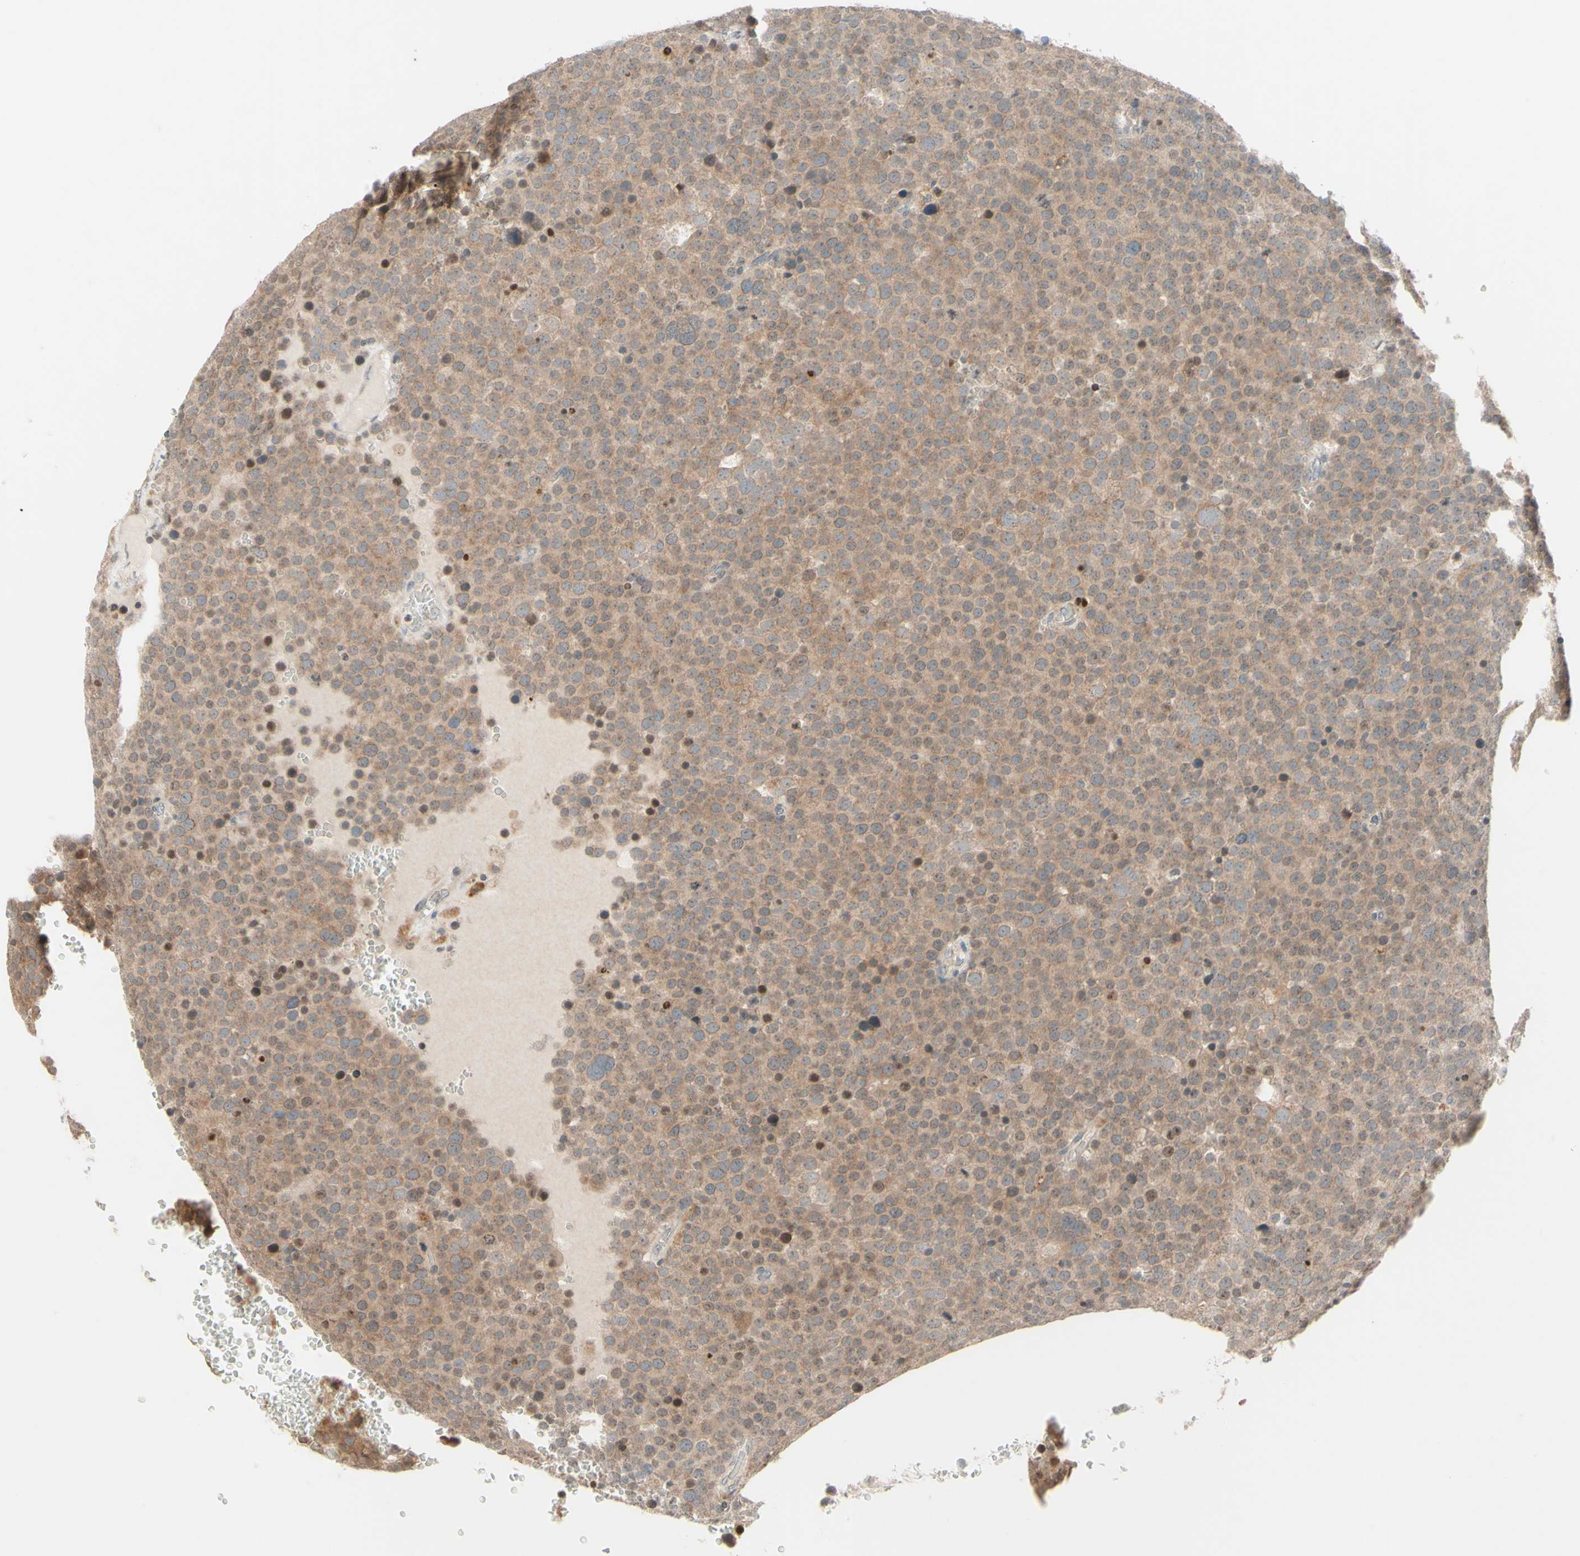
{"staining": {"intensity": "moderate", "quantity": ">75%", "location": "cytoplasmic/membranous"}, "tissue": "testis cancer", "cell_type": "Tumor cells", "image_type": "cancer", "snomed": [{"axis": "morphology", "description": "Seminoma, NOS"}, {"axis": "topography", "description": "Testis"}], "caption": "Immunohistochemical staining of testis cancer (seminoma) displays moderate cytoplasmic/membranous protein positivity in approximately >75% of tumor cells. The protein is shown in brown color, while the nuclei are stained blue.", "gene": "ZW10", "patient": {"sex": "male", "age": 71}}